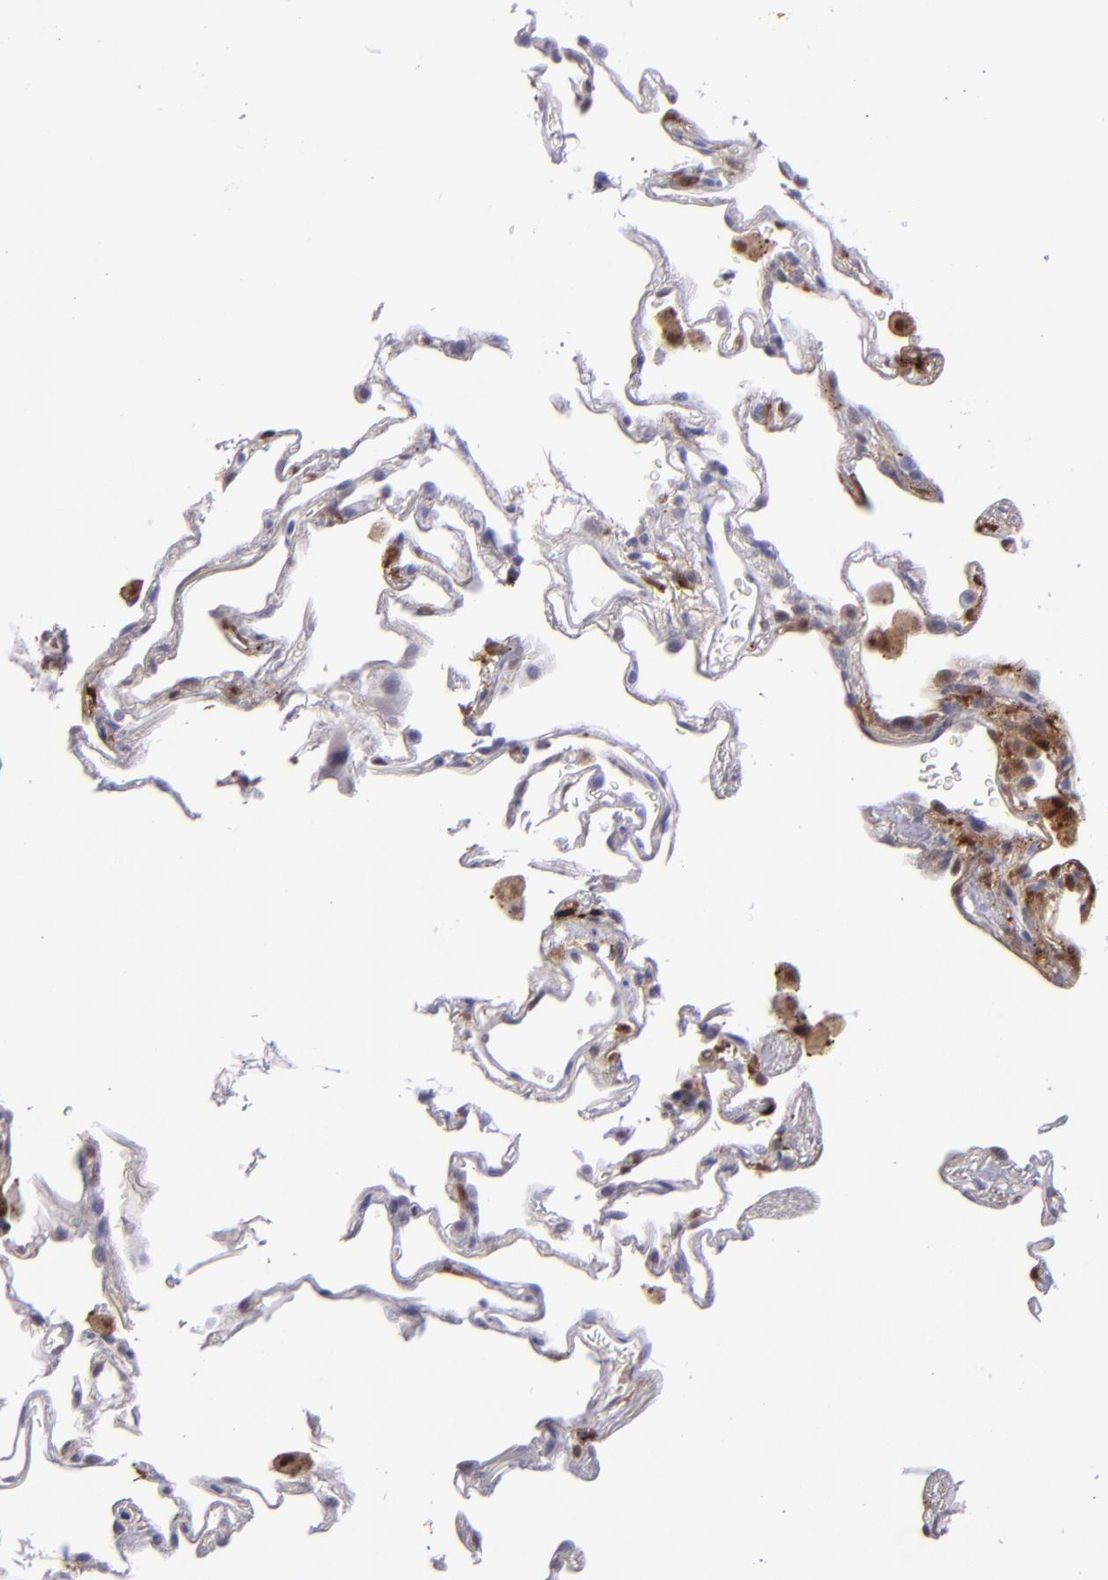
{"staining": {"intensity": "moderate", "quantity": "<25%", "location": "cytoplasmic/membranous,nuclear"}, "tissue": "lung", "cell_type": "Alveolar cells", "image_type": "normal", "snomed": [{"axis": "morphology", "description": "Normal tissue, NOS"}, {"axis": "morphology", "description": "Inflammation, NOS"}, {"axis": "topography", "description": "Lung"}], "caption": "This is an image of immunohistochemistry staining of normal lung, which shows moderate expression in the cytoplasmic/membranous,nuclear of alveolar cells.", "gene": "TYMP", "patient": {"sex": "male", "age": 69}}